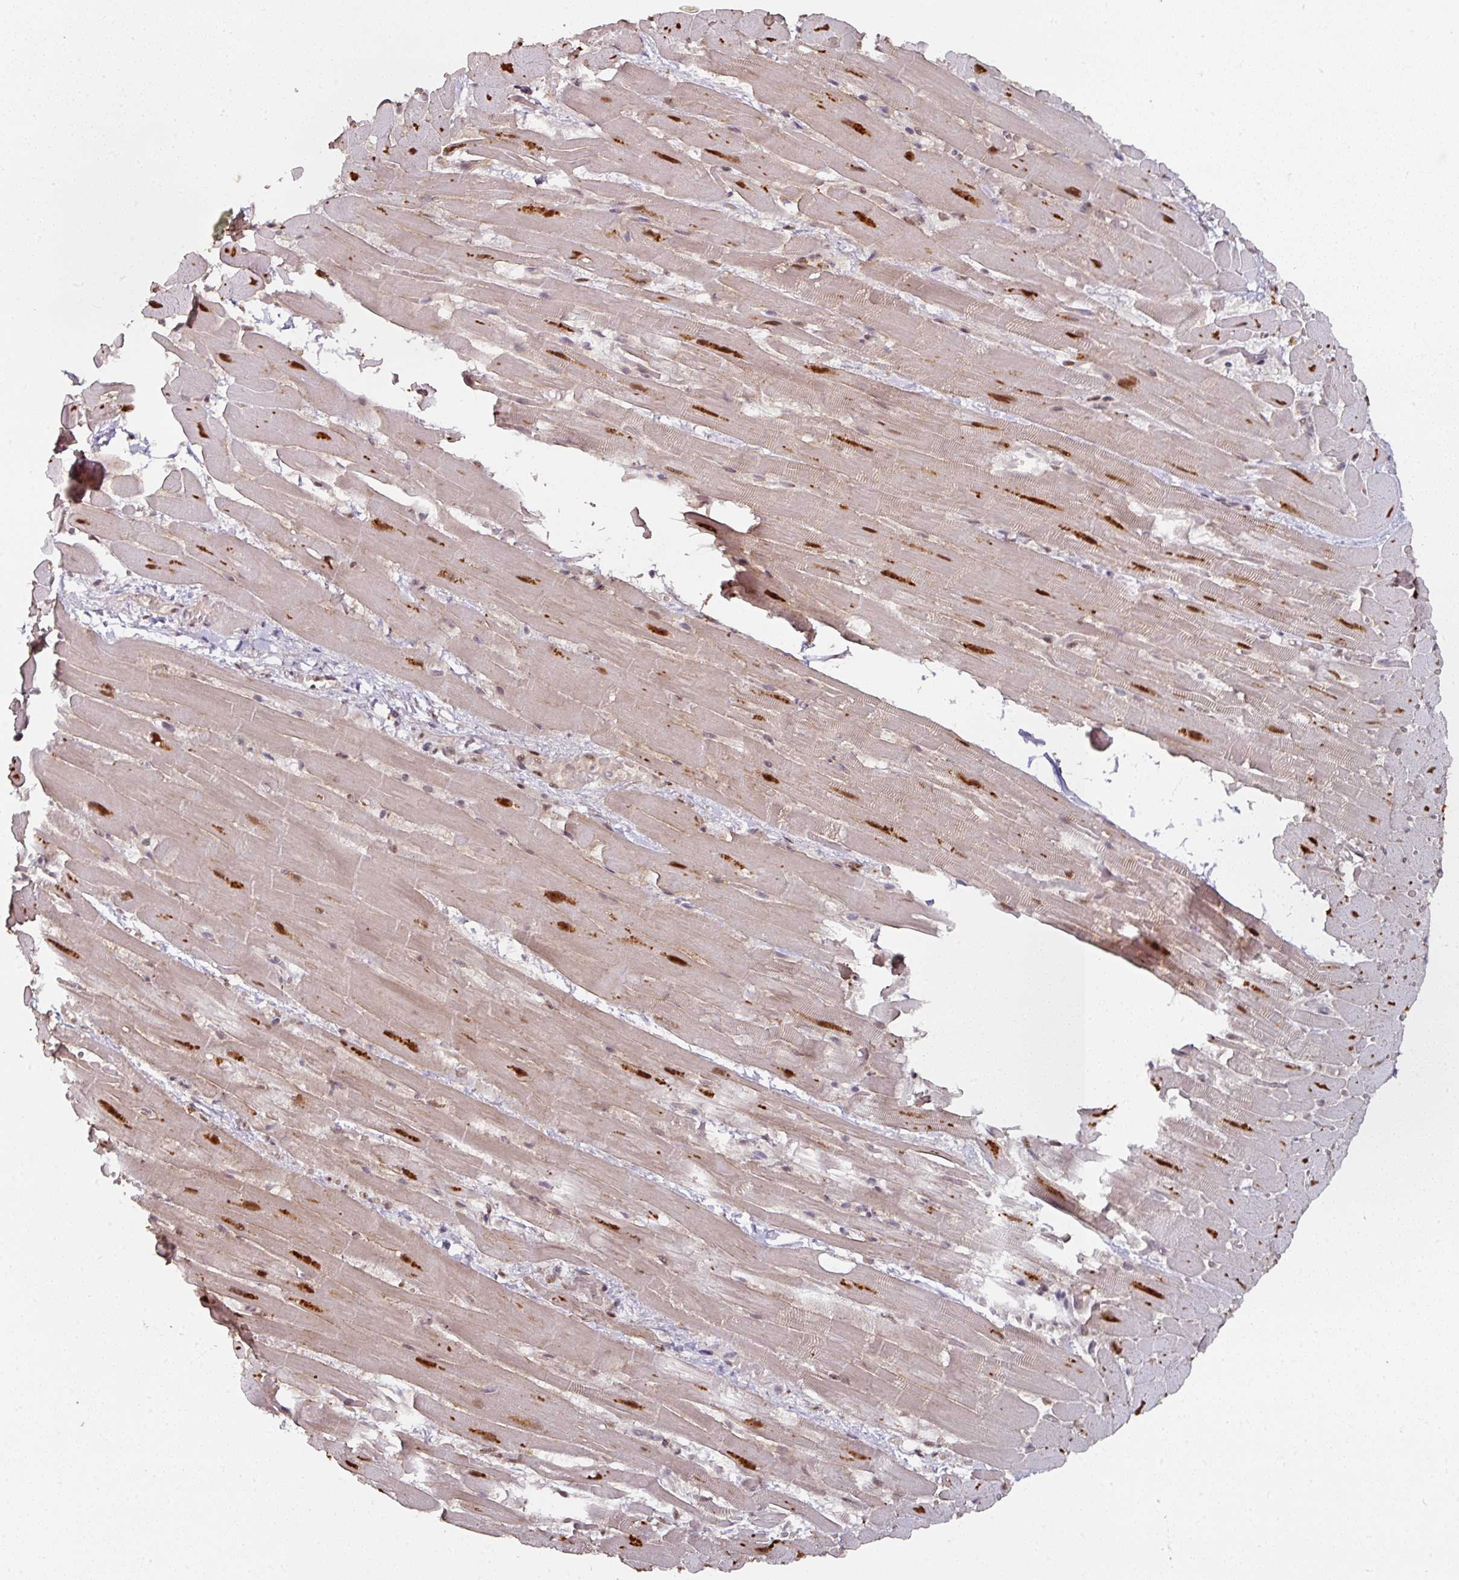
{"staining": {"intensity": "strong", "quantity": "25%-75%", "location": "nuclear"}, "tissue": "heart muscle", "cell_type": "Cardiomyocytes", "image_type": "normal", "snomed": [{"axis": "morphology", "description": "Normal tissue, NOS"}, {"axis": "topography", "description": "Heart"}], "caption": "The histopathology image reveals a brown stain indicating the presence of a protein in the nuclear of cardiomyocytes in heart muscle.", "gene": "ENSG00000289690", "patient": {"sex": "male", "age": 37}}